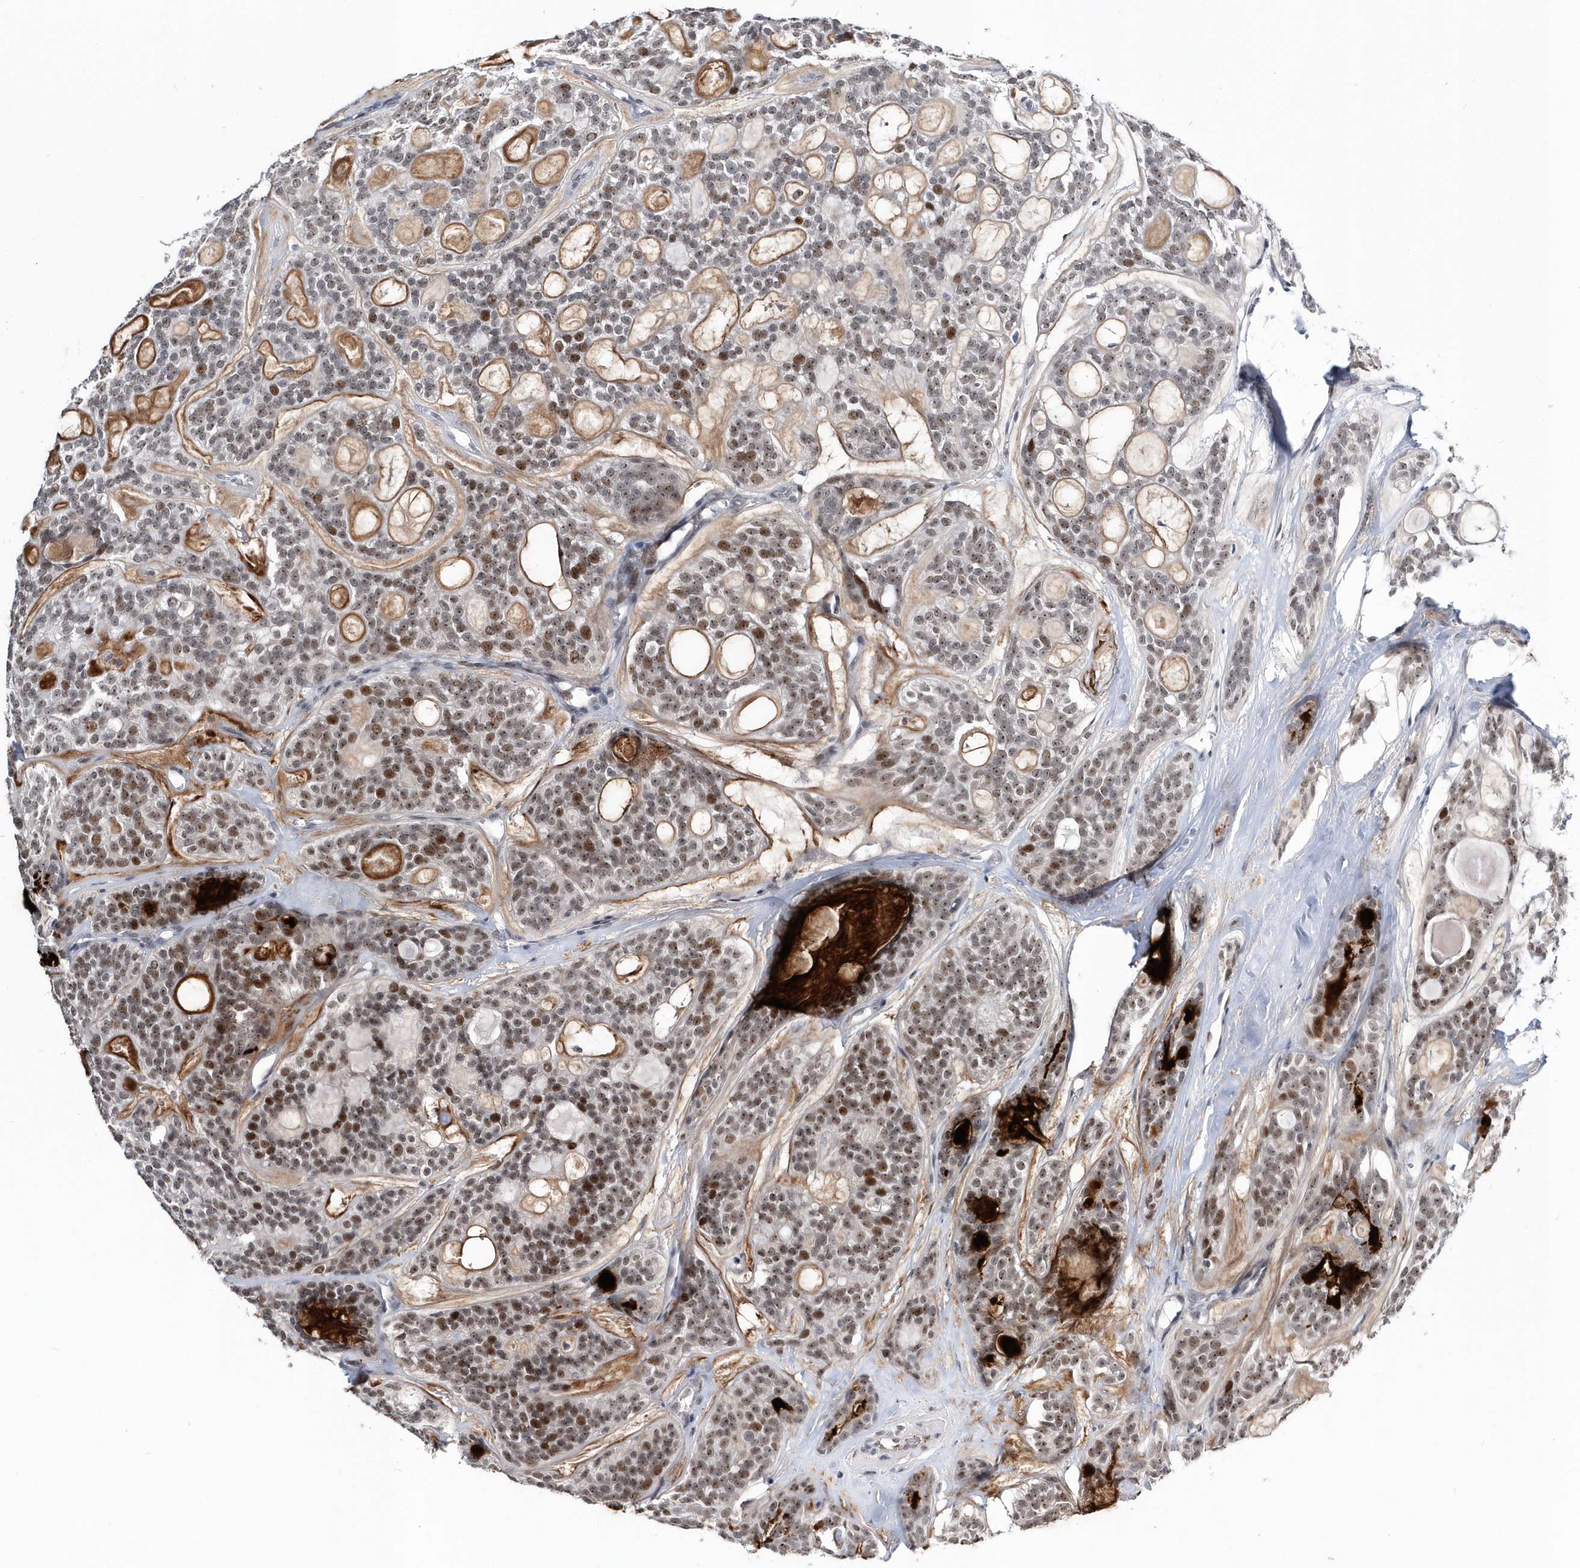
{"staining": {"intensity": "weak", "quantity": ">75%", "location": "nuclear"}, "tissue": "head and neck cancer", "cell_type": "Tumor cells", "image_type": "cancer", "snomed": [{"axis": "morphology", "description": "Adenocarcinoma, NOS"}, {"axis": "topography", "description": "Head-Neck"}], "caption": "A micrograph of human head and neck adenocarcinoma stained for a protein shows weak nuclear brown staining in tumor cells.", "gene": "ASCL4", "patient": {"sex": "male", "age": 66}}